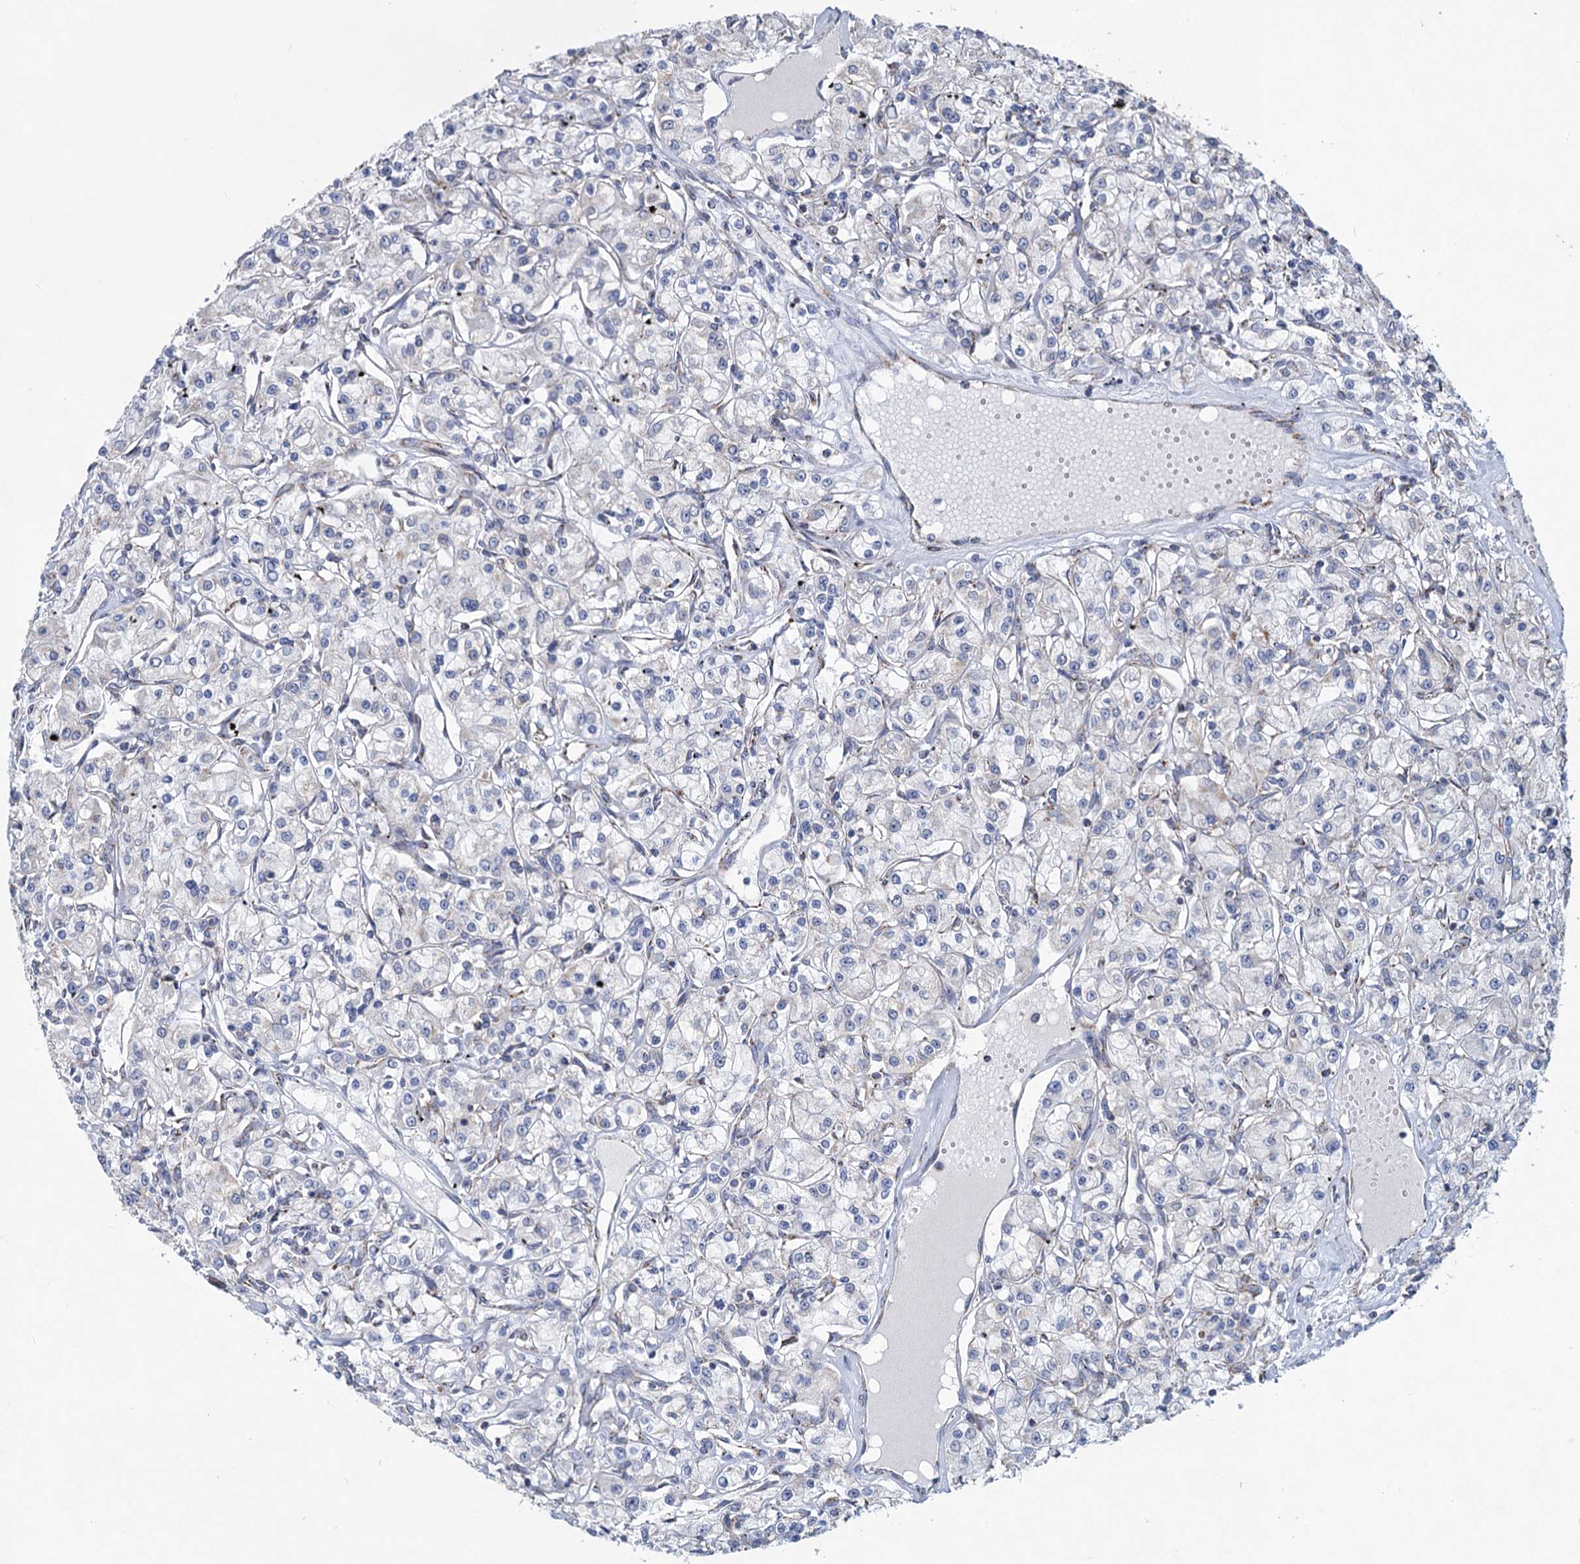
{"staining": {"intensity": "negative", "quantity": "none", "location": "none"}, "tissue": "renal cancer", "cell_type": "Tumor cells", "image_type": "cancer", "snomed": [{"axis": "morphology", "description": "Adenocarcinoma, NOS"}, {"axis": "topography", "description": "Kidney"}], "caption": "This is a micrograph of immunohistochemistry staining of renal adenocarcinoma, which shows no expression in tumor cells.", "gene": "NDUFC2", "patient": {"sex": "female", "age": 59}}